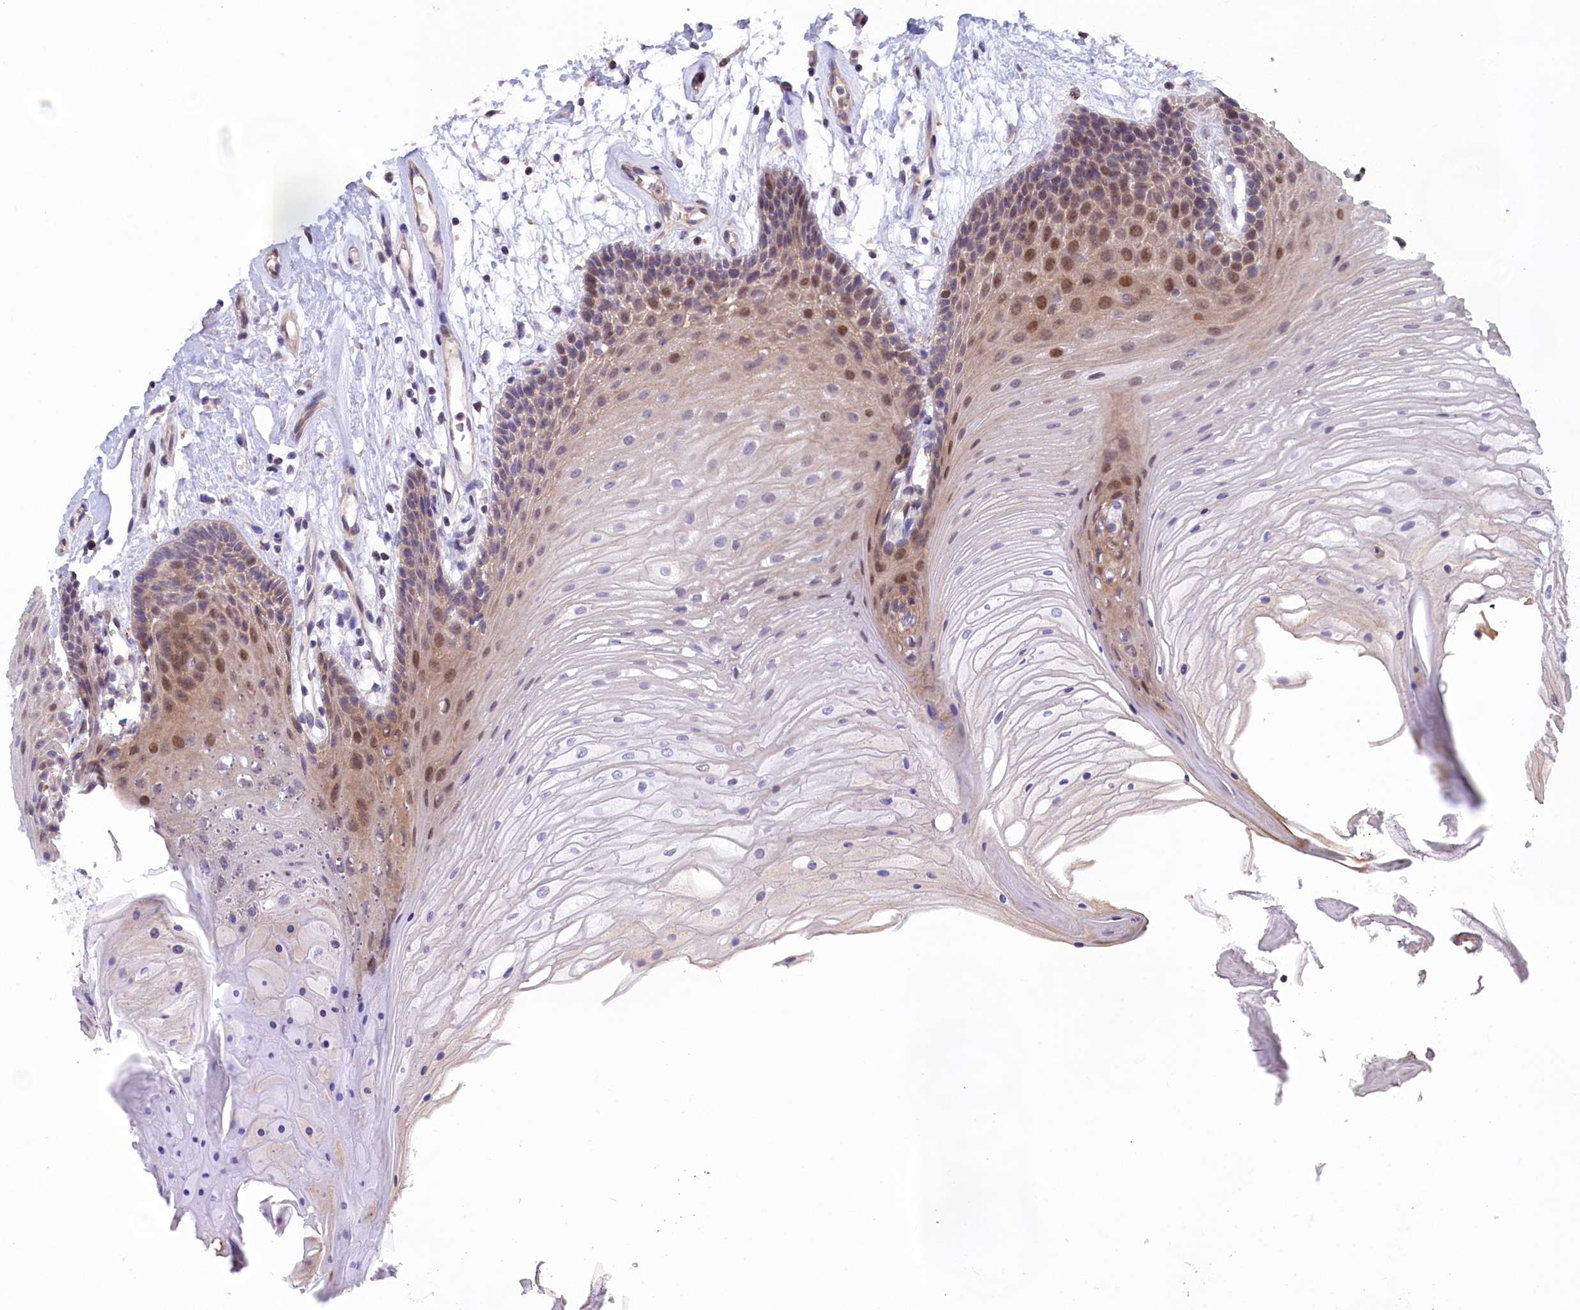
{"staining": {"intensity": "moderate", "quantity": "25%-75%", "location": "nuclear"}, "tissue": "oral mucosa", "cell_type": "Squamous epithelial cells", "image_type": "normal", "snomed": [{"axis": "morphology", "description": "Normal tissue, NOS"}, {"axis": "topography", "description": "Oral tissue"}], "caption": "This histopathology image displays benign oral mucosa stained with immunohistochemistry (IHC) to label a protein in brown. The nuclear of squamous epithelial cells show moderate positivity for the protein. Nuclei are counter-stained blue.", "gene": "DDX60L", "patient": {"sex": "female", "age": 80}}